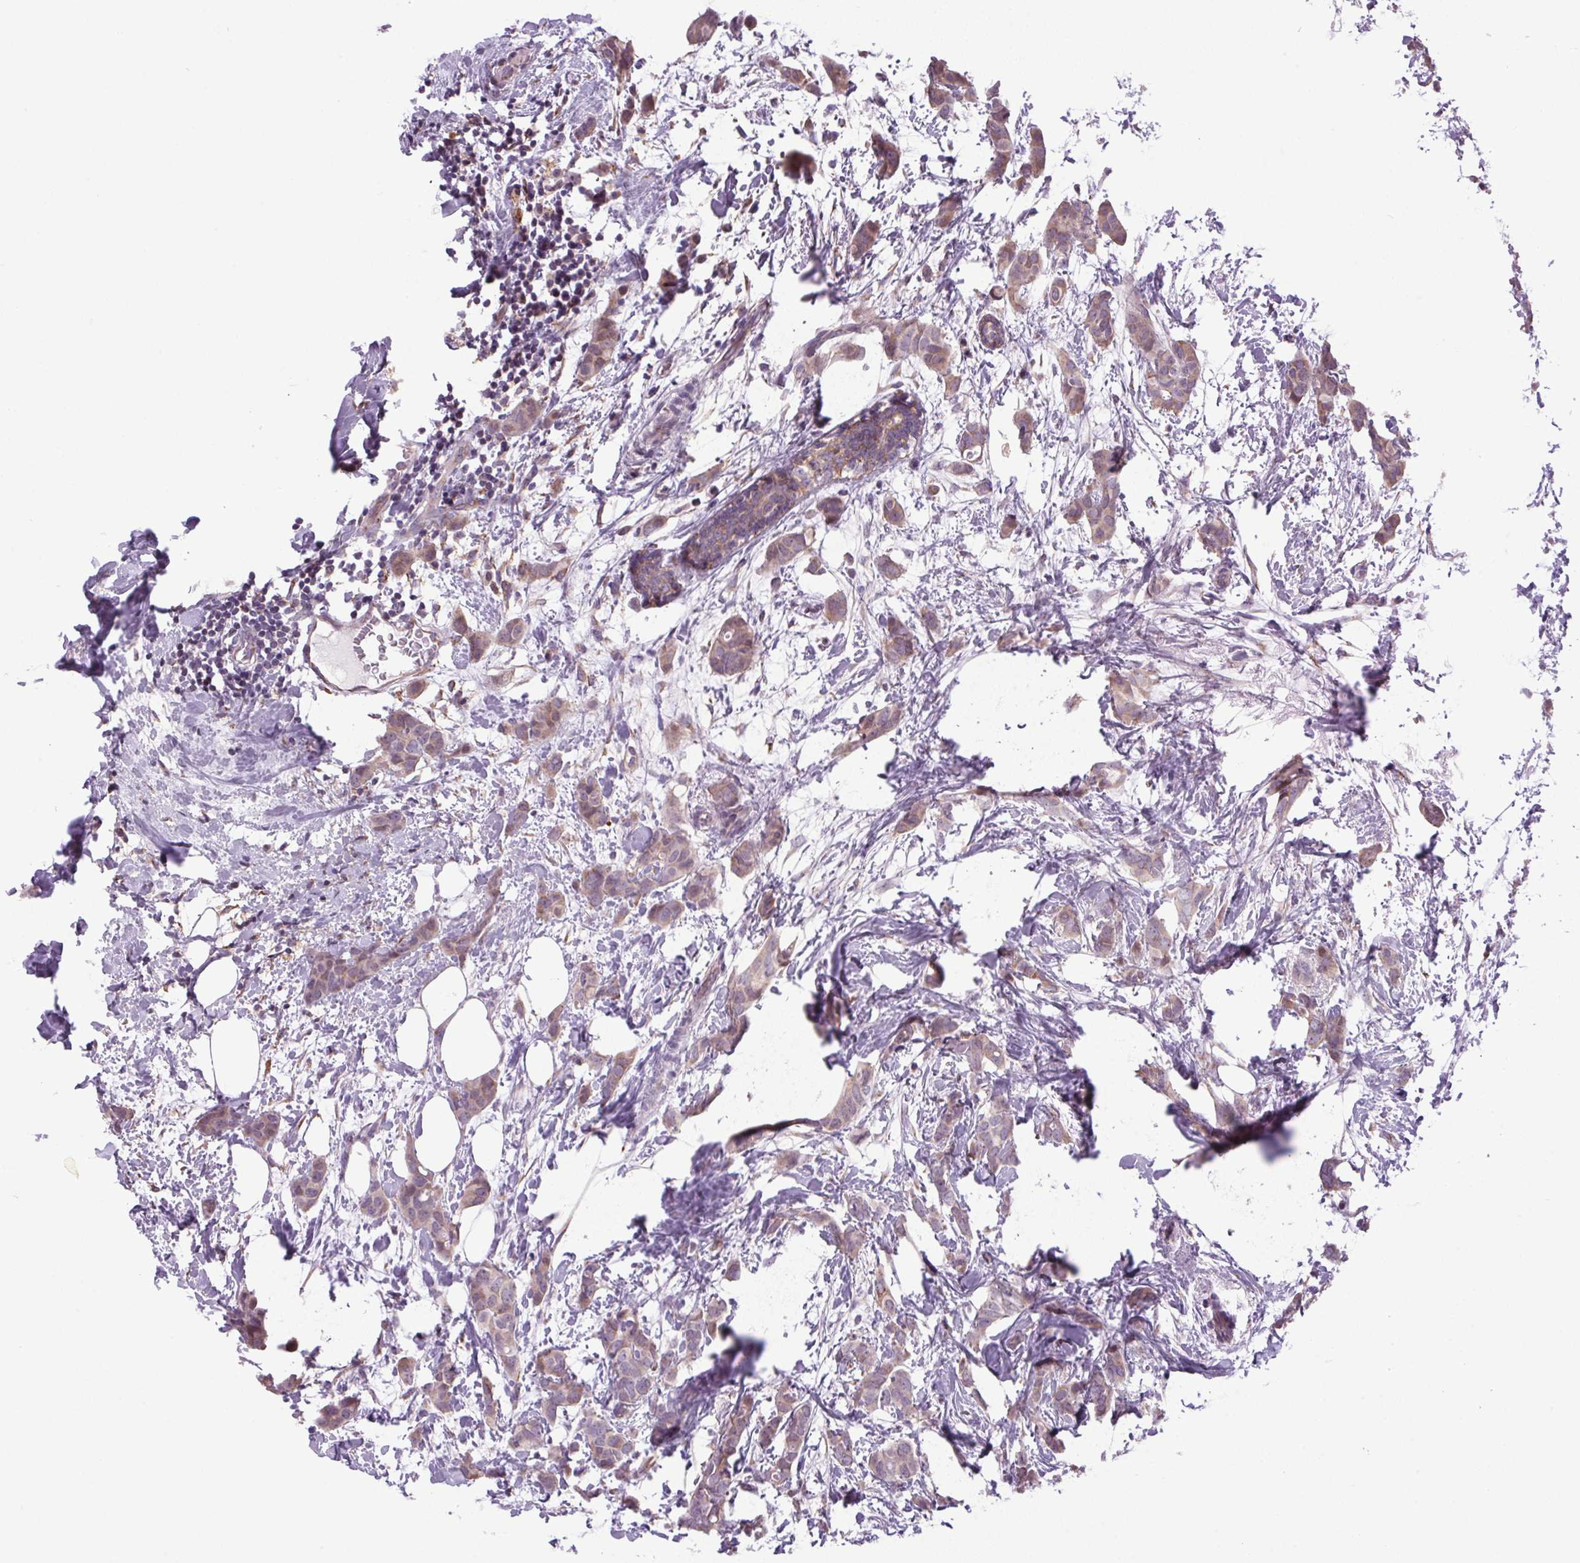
{"staining": {"intensity": "weak", "quantity": ">75%", "location": "cytoplasmic/membranous"}, "tissue": "breast cancer", "cell_type": "Tumor cells", "image_type": "cancer", "snomed": [{"axis": "morphology", "description": "Duct carcinoma"}, {"axis": "topography", "description": "Breast"}], "caption": "Human breast cancer (infiltrating ductal carcinoma) stained with a protein marker demonstrates weak staining in tumor cells.", "gene": "AKR1E2", "patient": {"sex": "female", "age": 62}}